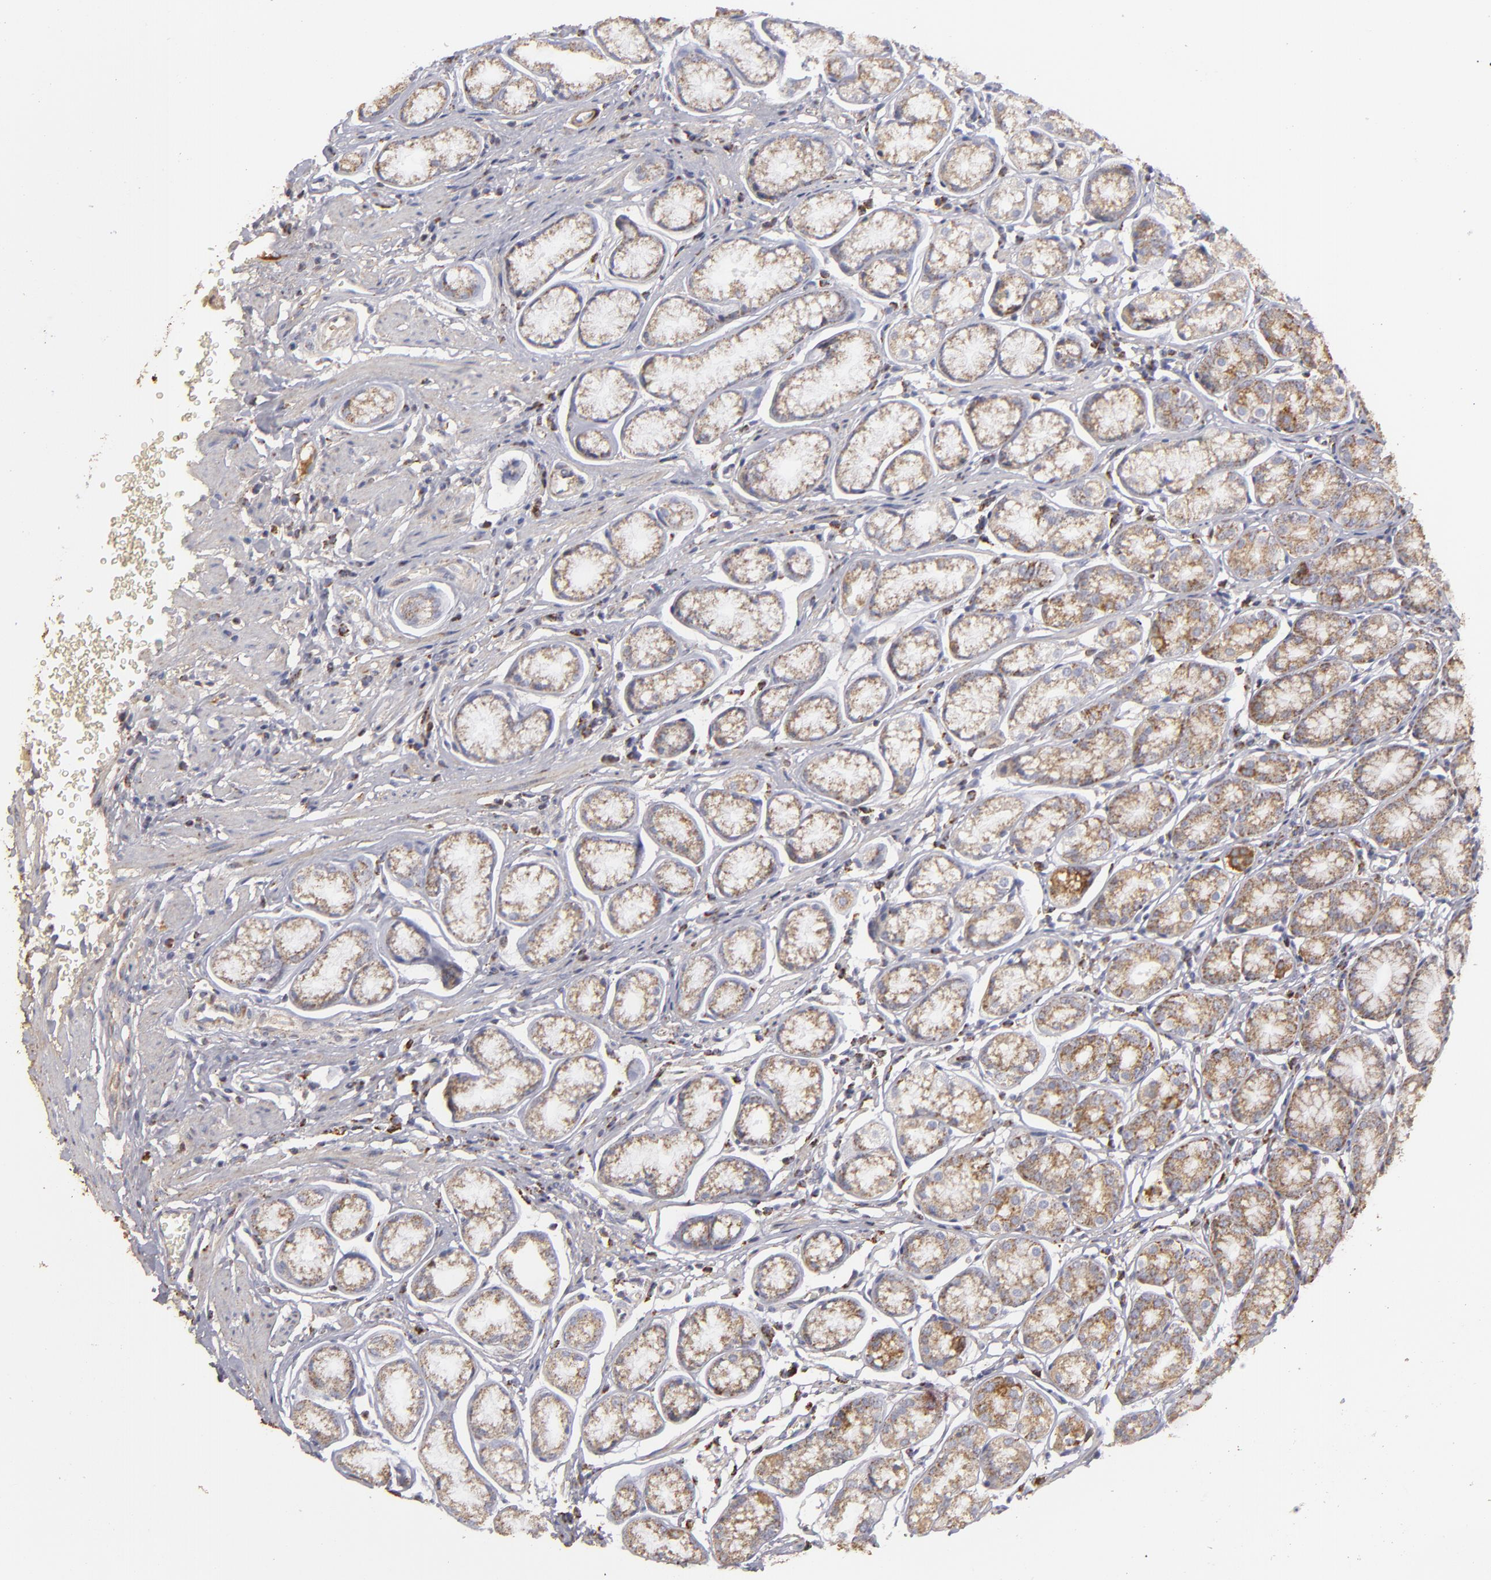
{"staining": {"intensity": "weak", "quantity": ">75%", "location": "cytoplasmic/membranous"}, "tissue": "stomach", "cell_type": "Glandular cells", "image_type": "normal", "snomed": [{"axis": "morphology", "description": "Normal tissue, NOS"}, {"axis": "topography", "description": "Stomach"}], "caption": "This is a photomicrograph of immunohistochemistry (IHC) staining of normal stomach, which shows weak staining in the cytoplasmic/membranous of glandular cells.", "gene": "CFB", "patient": {"sex": "male", "age": 42}}